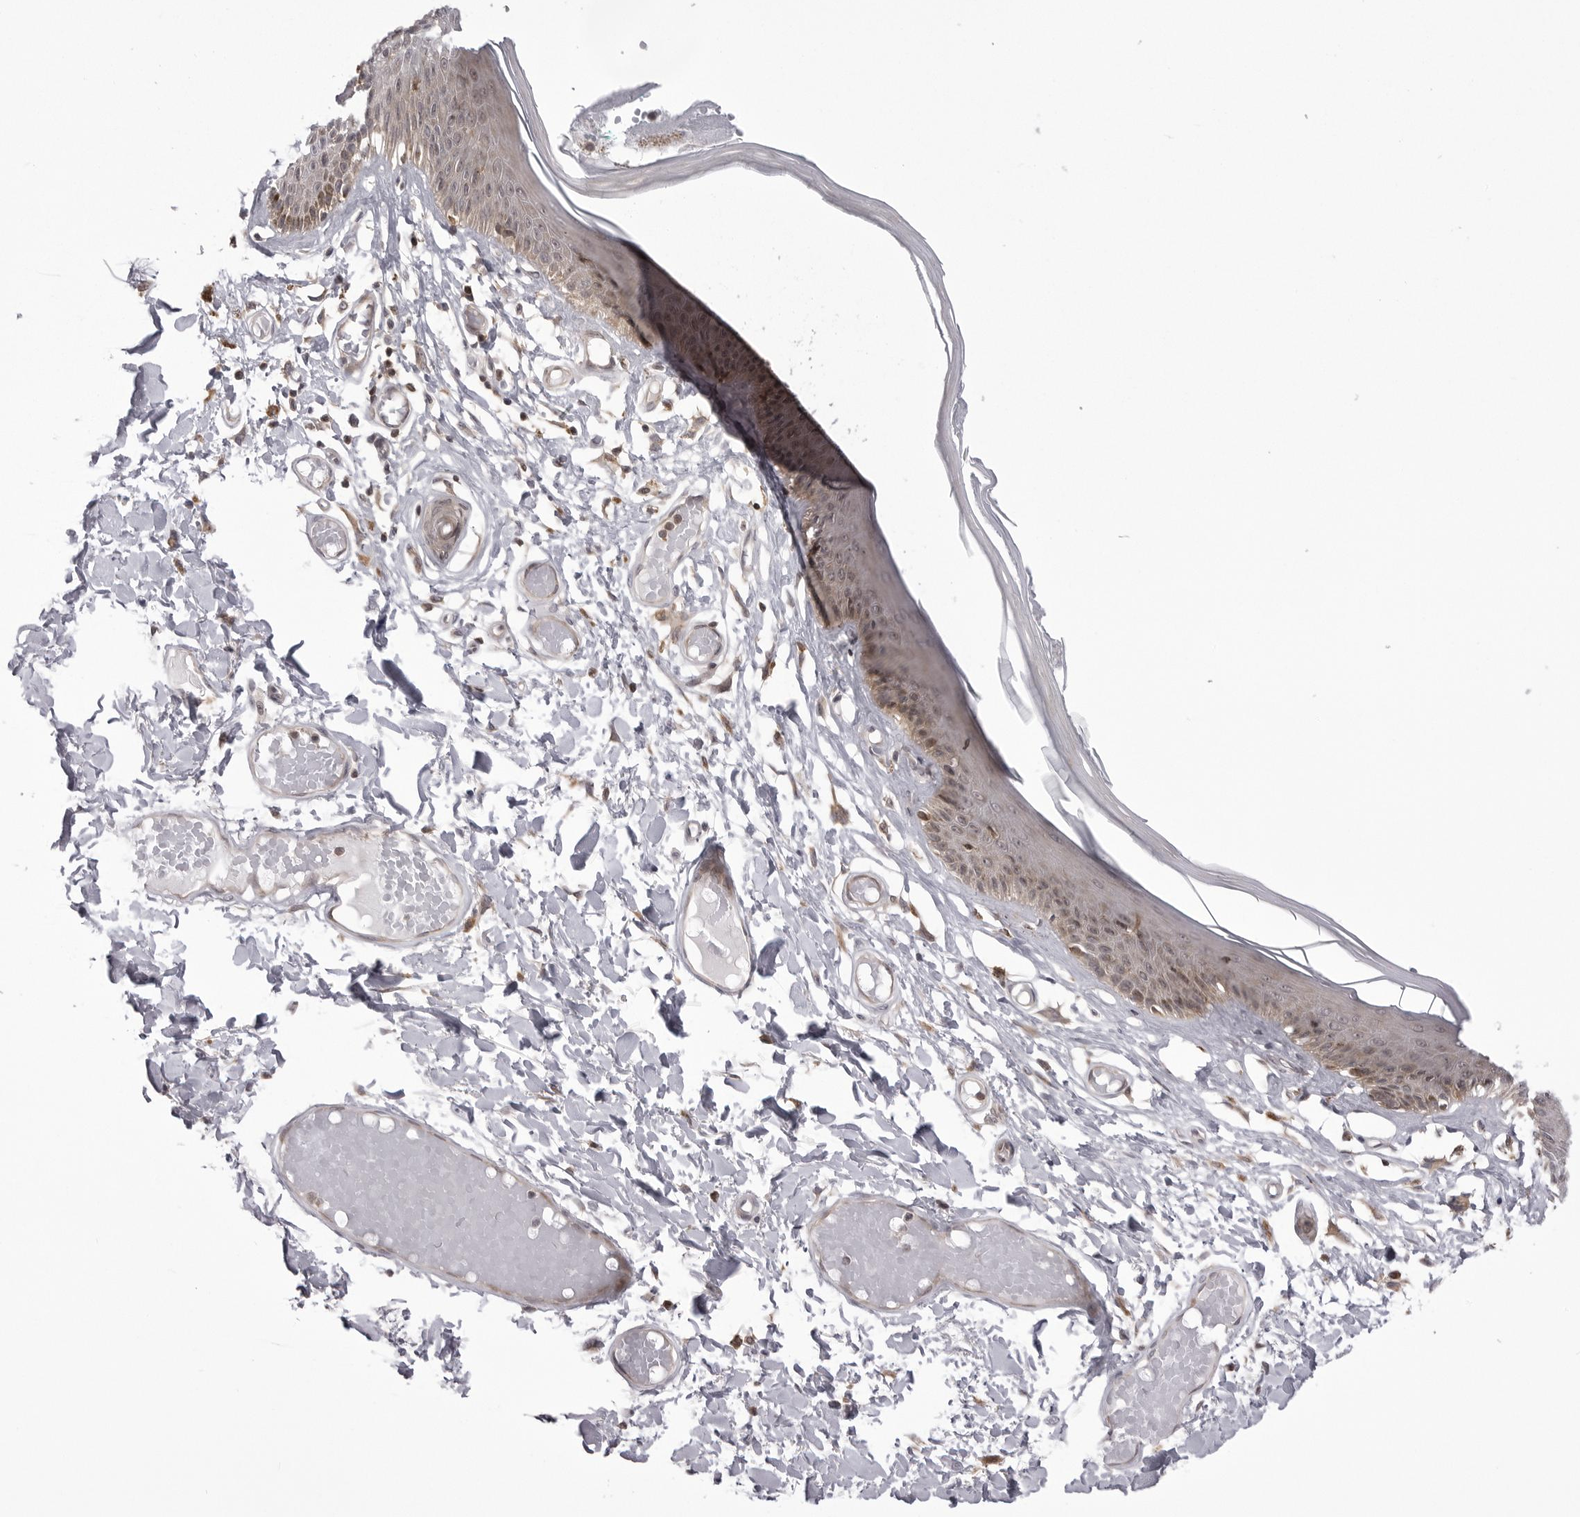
{"staining": {"intensity": "moderate", "quantity": "25%-75%", "location": "cytoplasmic/membranous,nuclear"}, "tissue": "skin", "cell_type": "Epidermal cells", "image_type": "normal", "snomed": [{"axis": "morphology", "description": "Normal tissue, NOS"}, {"axis": "topography", "description": "Vulva"}], "caption": "A brown stain highlights moderate cytoplasmic/membranous,nuclear expression of a protein in epidermal cells of normal skin. (Brightfield microscopy of DAB IHC at high magnification).", "gene": "PTK2B", "patient": {"sex": "female", "age": 73}}